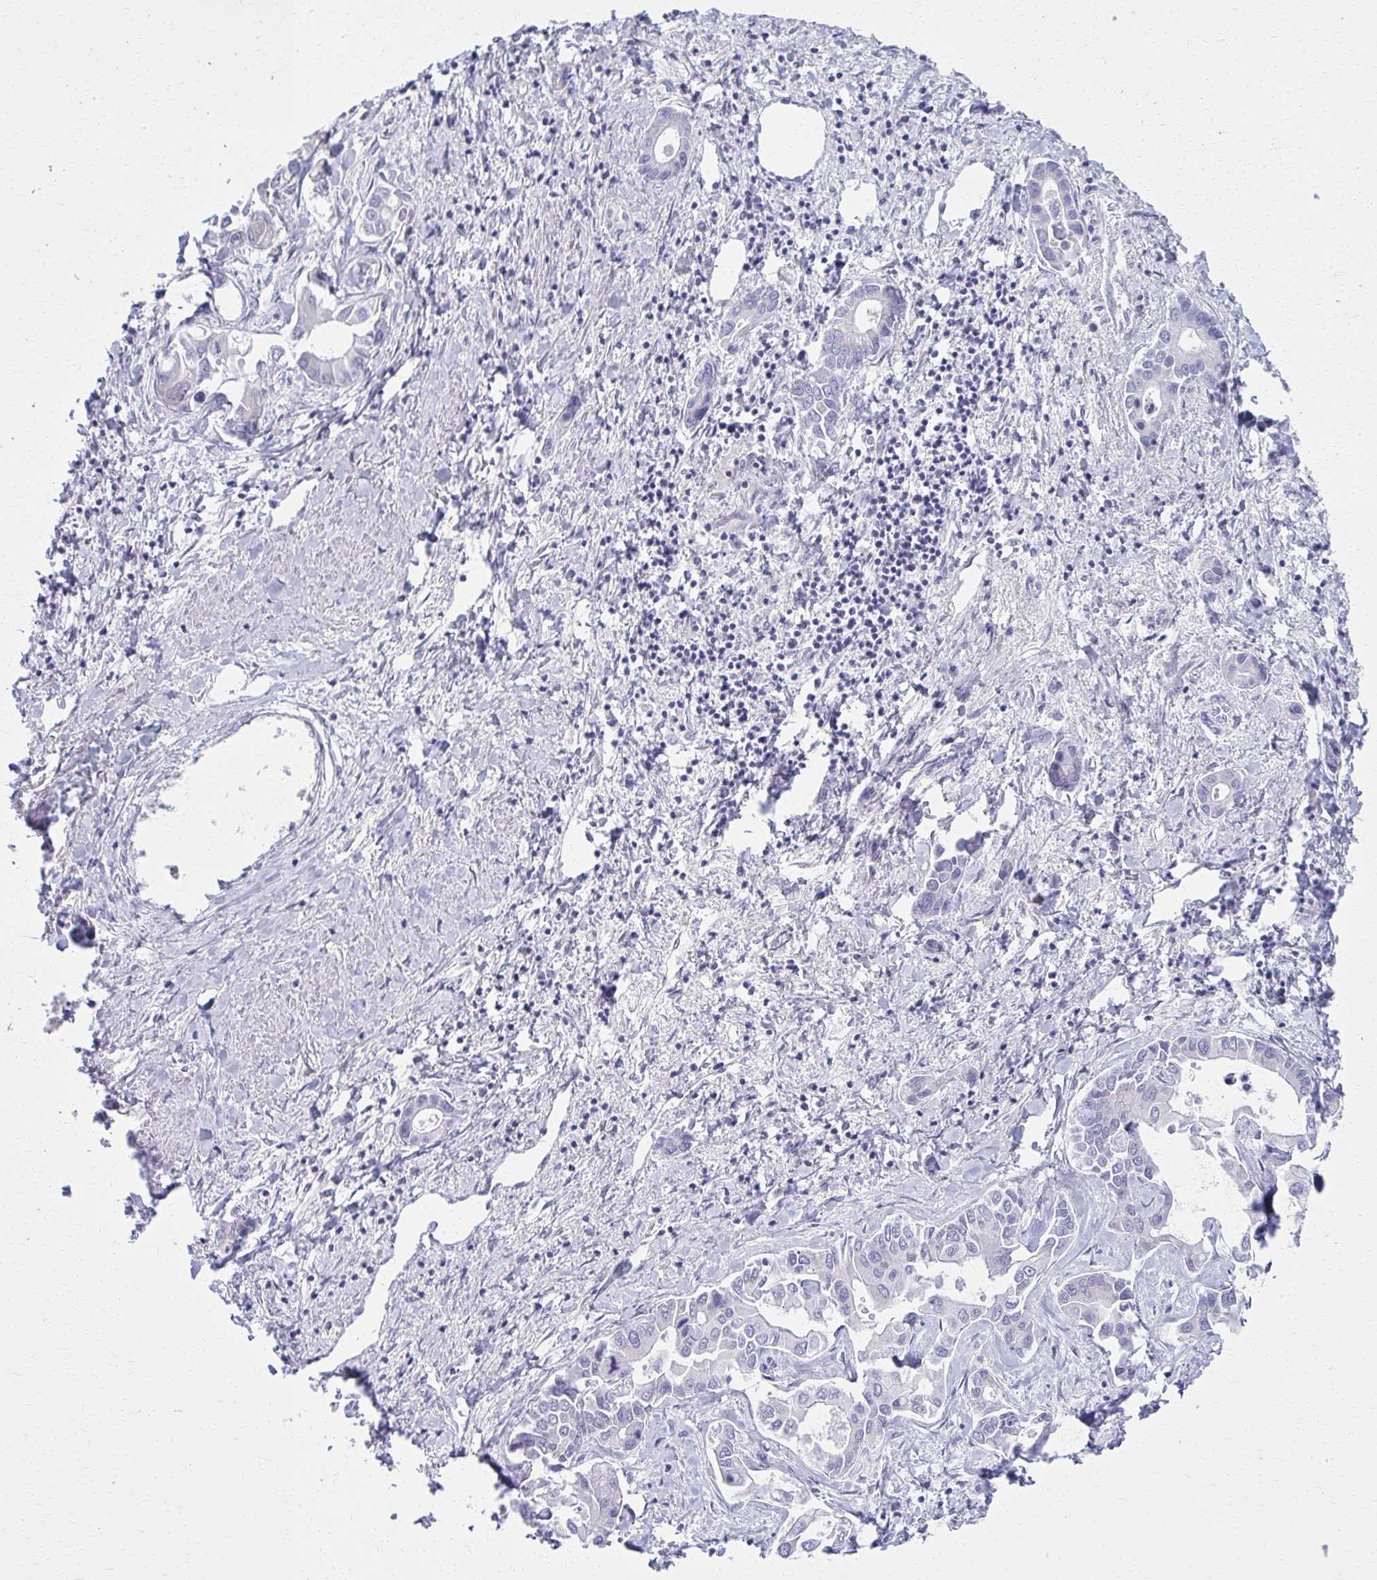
{"staining": {"intensity": "negative", "quantity": "none", "location": "none"}, "tissue": "liver cancer", "cell_type": "Tumor cells", "image_type": "cancer", "snomed": [{"axis": "morphology", "description": "Cholangiocarcinoma"}, {"axis": "topography", "description": "Liver"}], "caption": "Immunohistochemical staining of human liver cholangiocarcinoma shows no significant positivity in tumor cells.", "gene": "SCLY", "patient": {"sex": "male", "age": 66}}